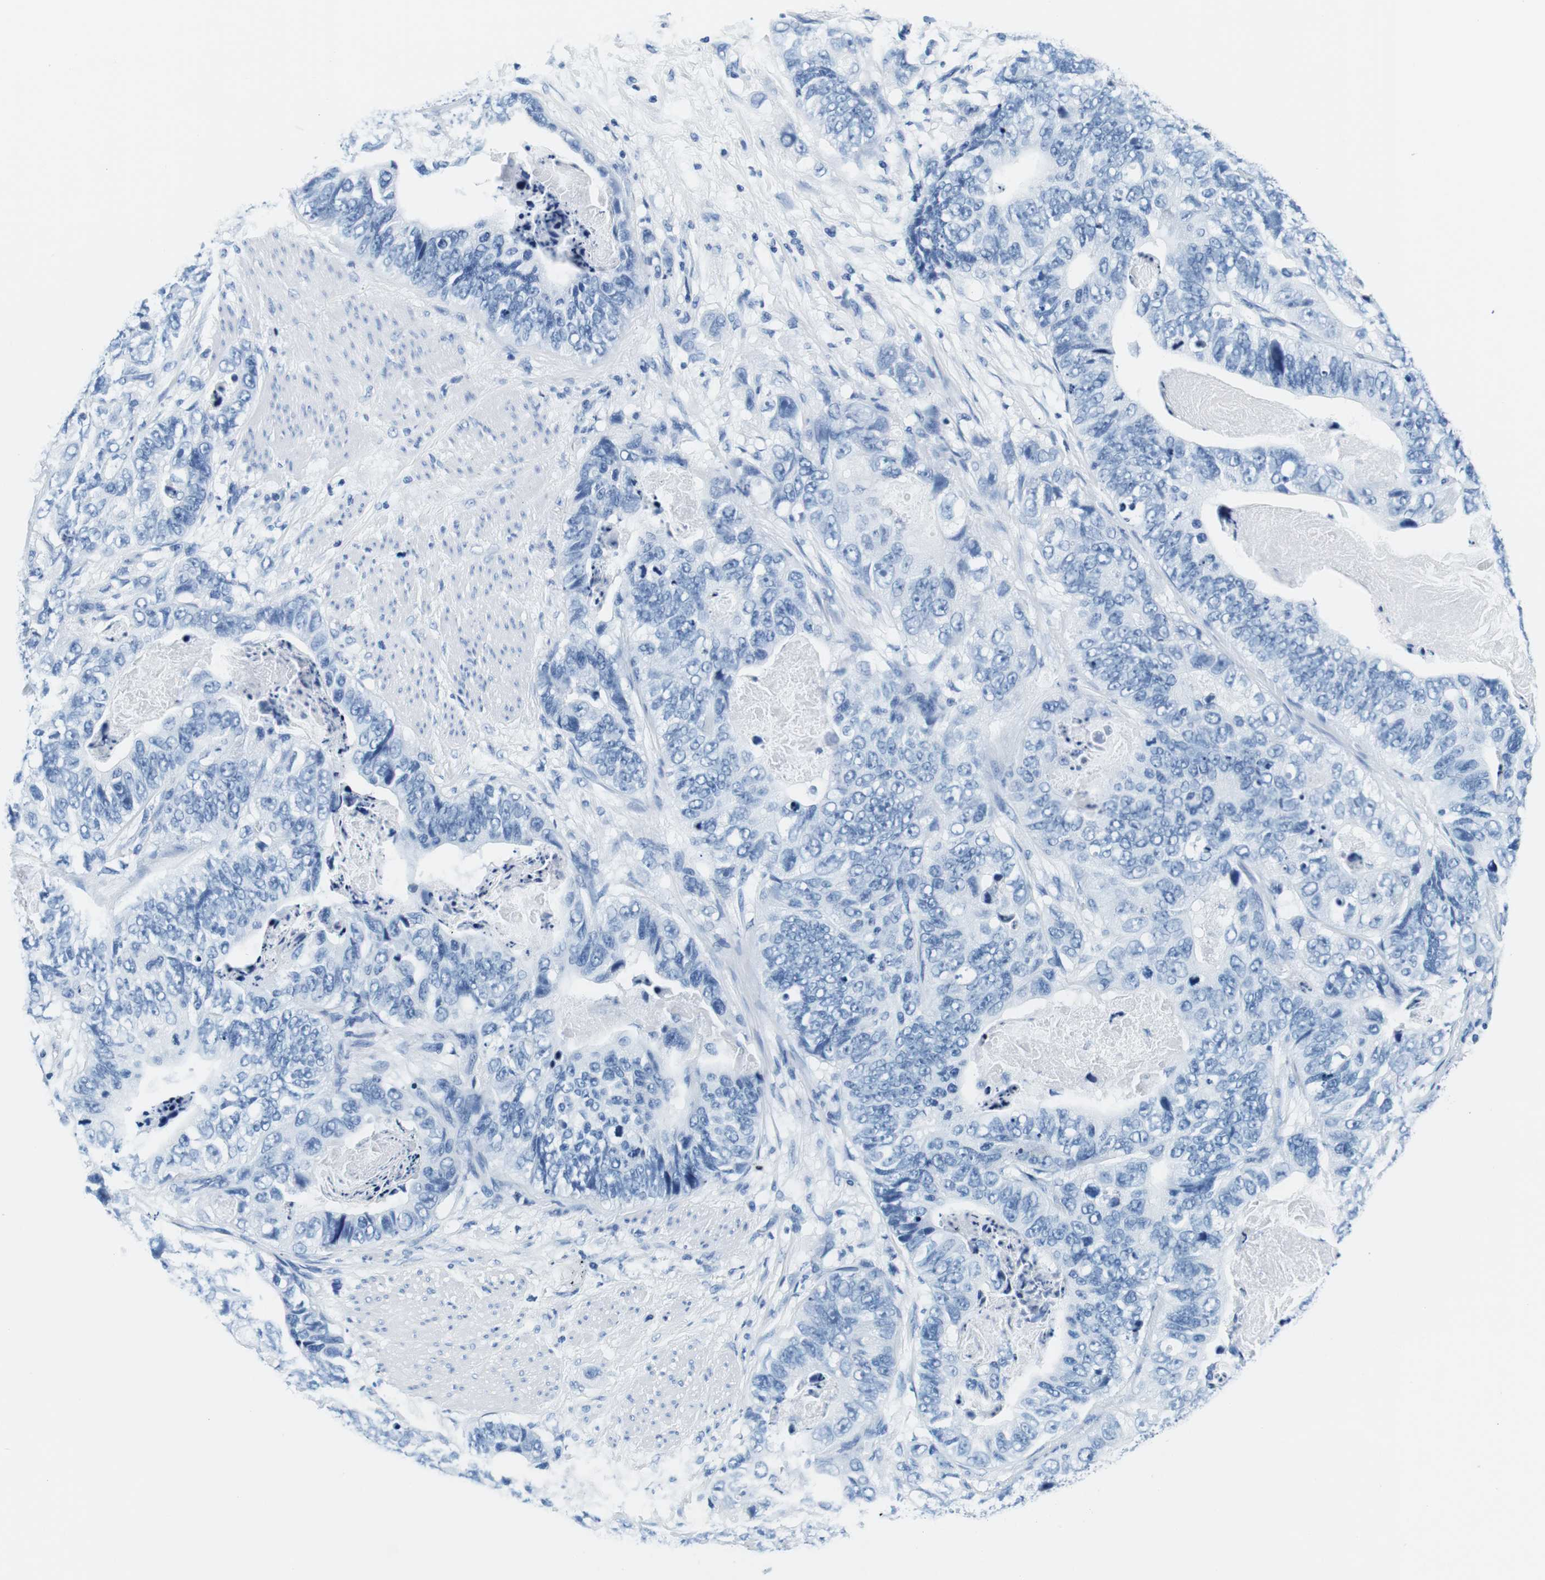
{"staining": {"intensity": "negative", "quantity": "none", "location": "none"}, "tissue": "stomach cancer", "cell_type": "Tumor cells", "image_type": "cancer", "snomed": [{"axis": "morphology", "description": "Adenocarcinoma, NOS"}, {"axis": "topography", "description": "Stomach"}], "caption": "The image shows no significant expression in tumor cells of stomach cancer.", "gene": "ELANE", "patient": {"sex": "female", "age": 89}}